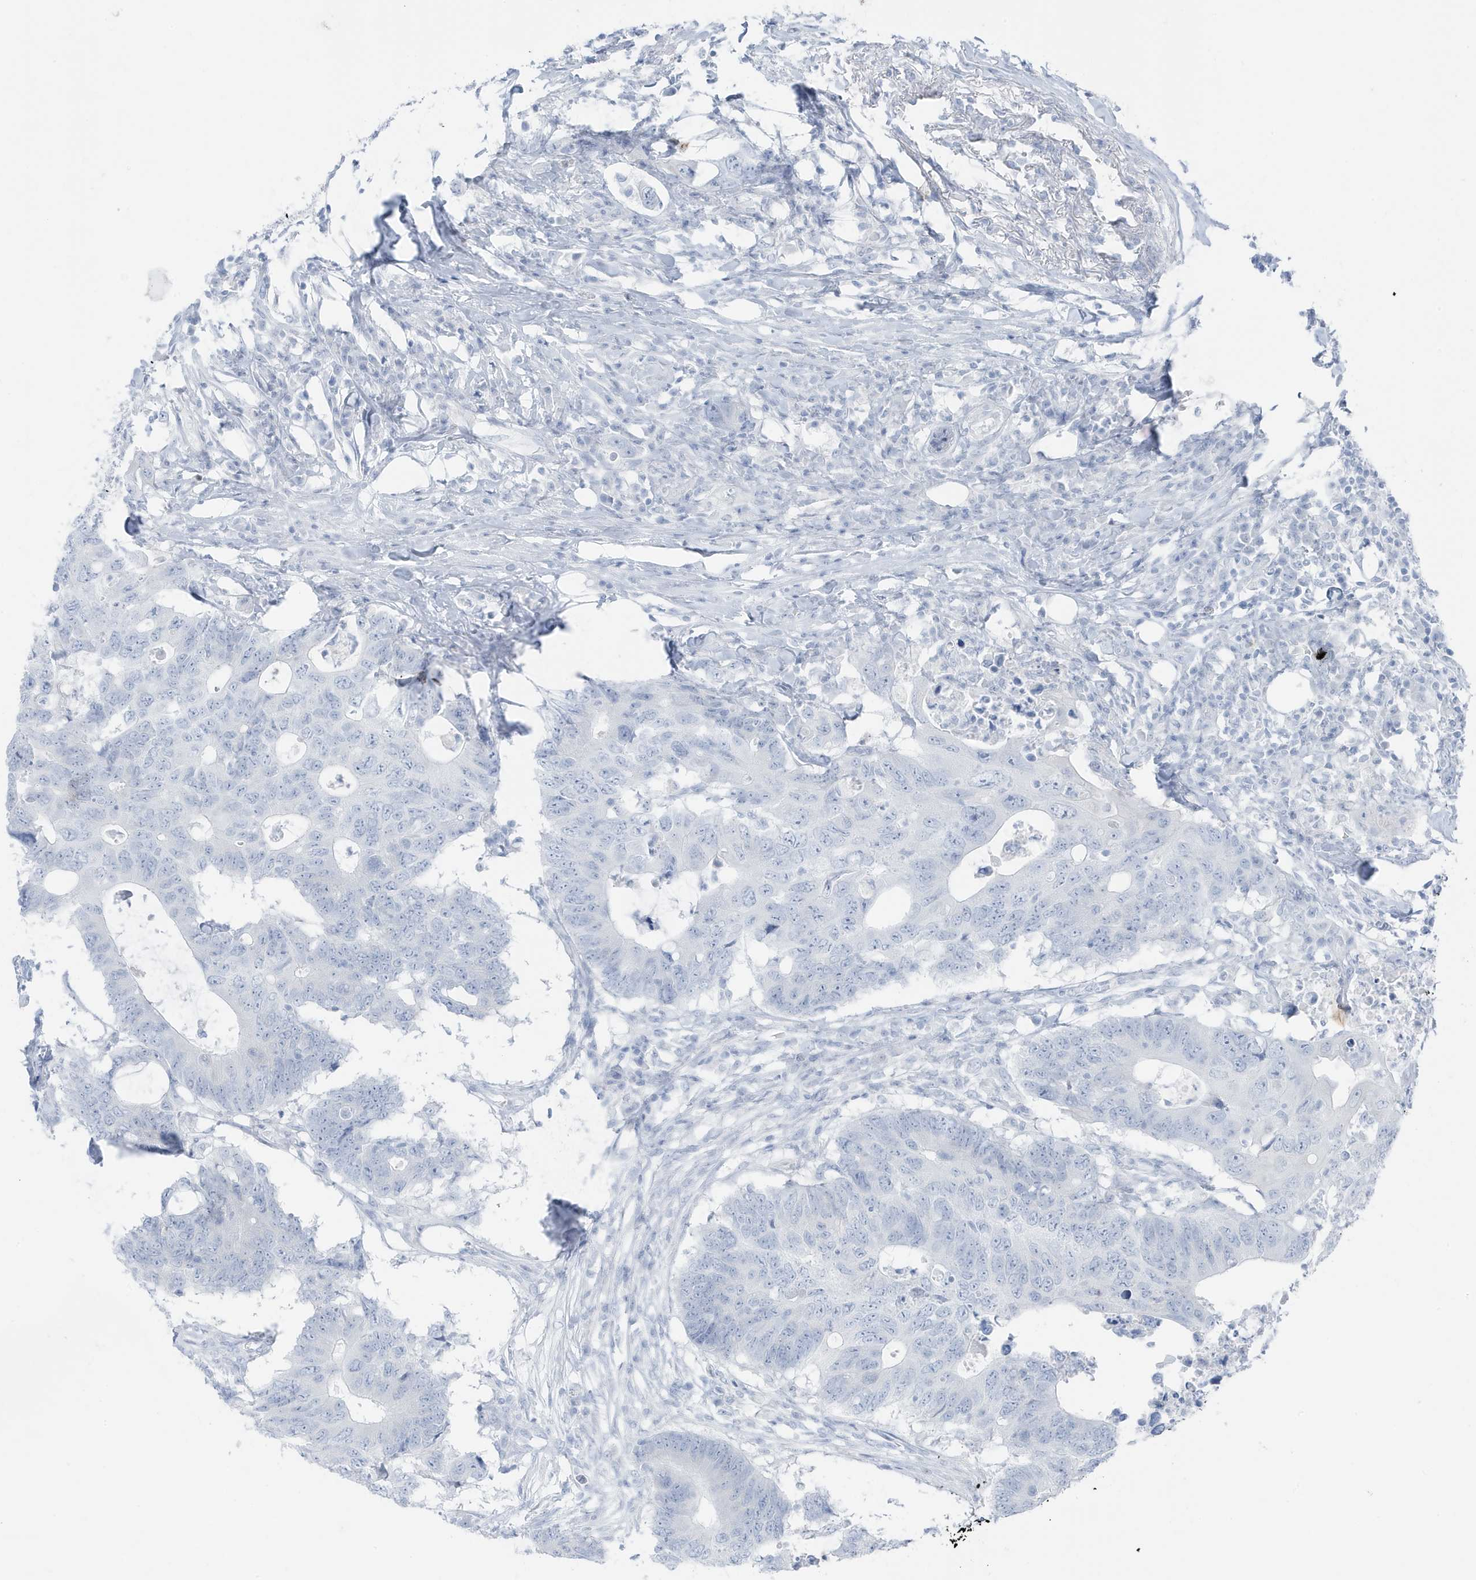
{"staining": {"intensity": "negative", "quantity": "none", "location": "none"}, "tissue": "colorectal cancer", "cell_type": "Tumor cells", "image_type": "cancer", "snomed": [{"axis": "morphology", "description": "Adenocarcinoma, NOS"}, {"axis": "topography", "description": "Colon"}], "caption": "Immunohistochemistry (IHC) micrograph of neoplastic tissue: colorectal adenocarcinoma stained with DAB (3,3'-diaminobenzidine) shows no significant protein positivity in tumor cells.", "gene": "ZFP64", "patient": {"sex": "male", "age": 71}}